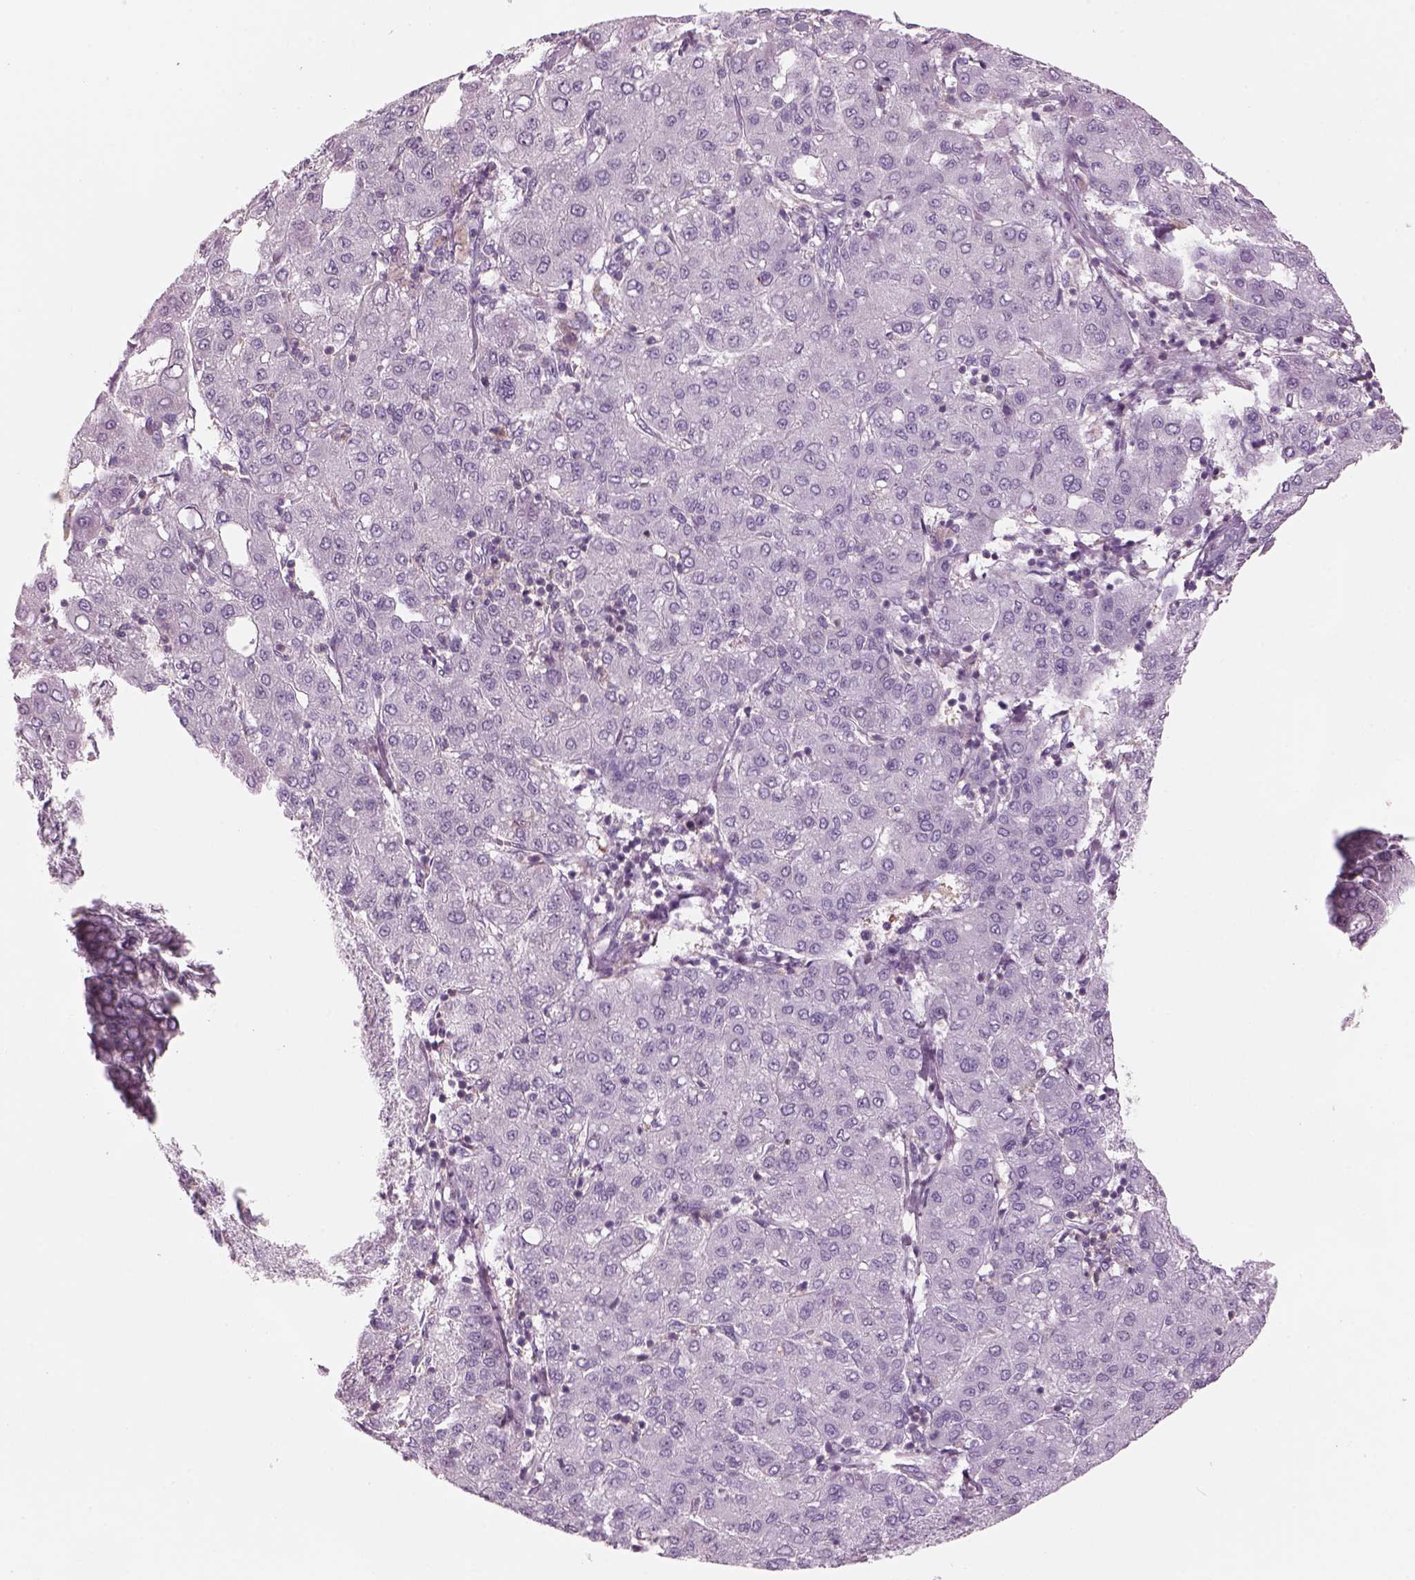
{"staining": {"intensity": "negative", "quantity": "none", "location": "none"}, "tissue": "liver cancer", "cell_type": "Tumor cells", "image_type": "cancer", "snomed": [{"axis": "morphology", "description": "Carcinoma, Hepatocellular, NOS"}, {"axis": "topography", "description": "Liver"}], "caption": "DAB (3,3'-diaminobenzidine) immunohistochemical staining of human liver cancer displays no significant expression in tumor cells. (DAB immunohistochemistry (IHC), high magnification).", "gene": "SLC1A7", "patient": {"sex": "male", "age": 65}}